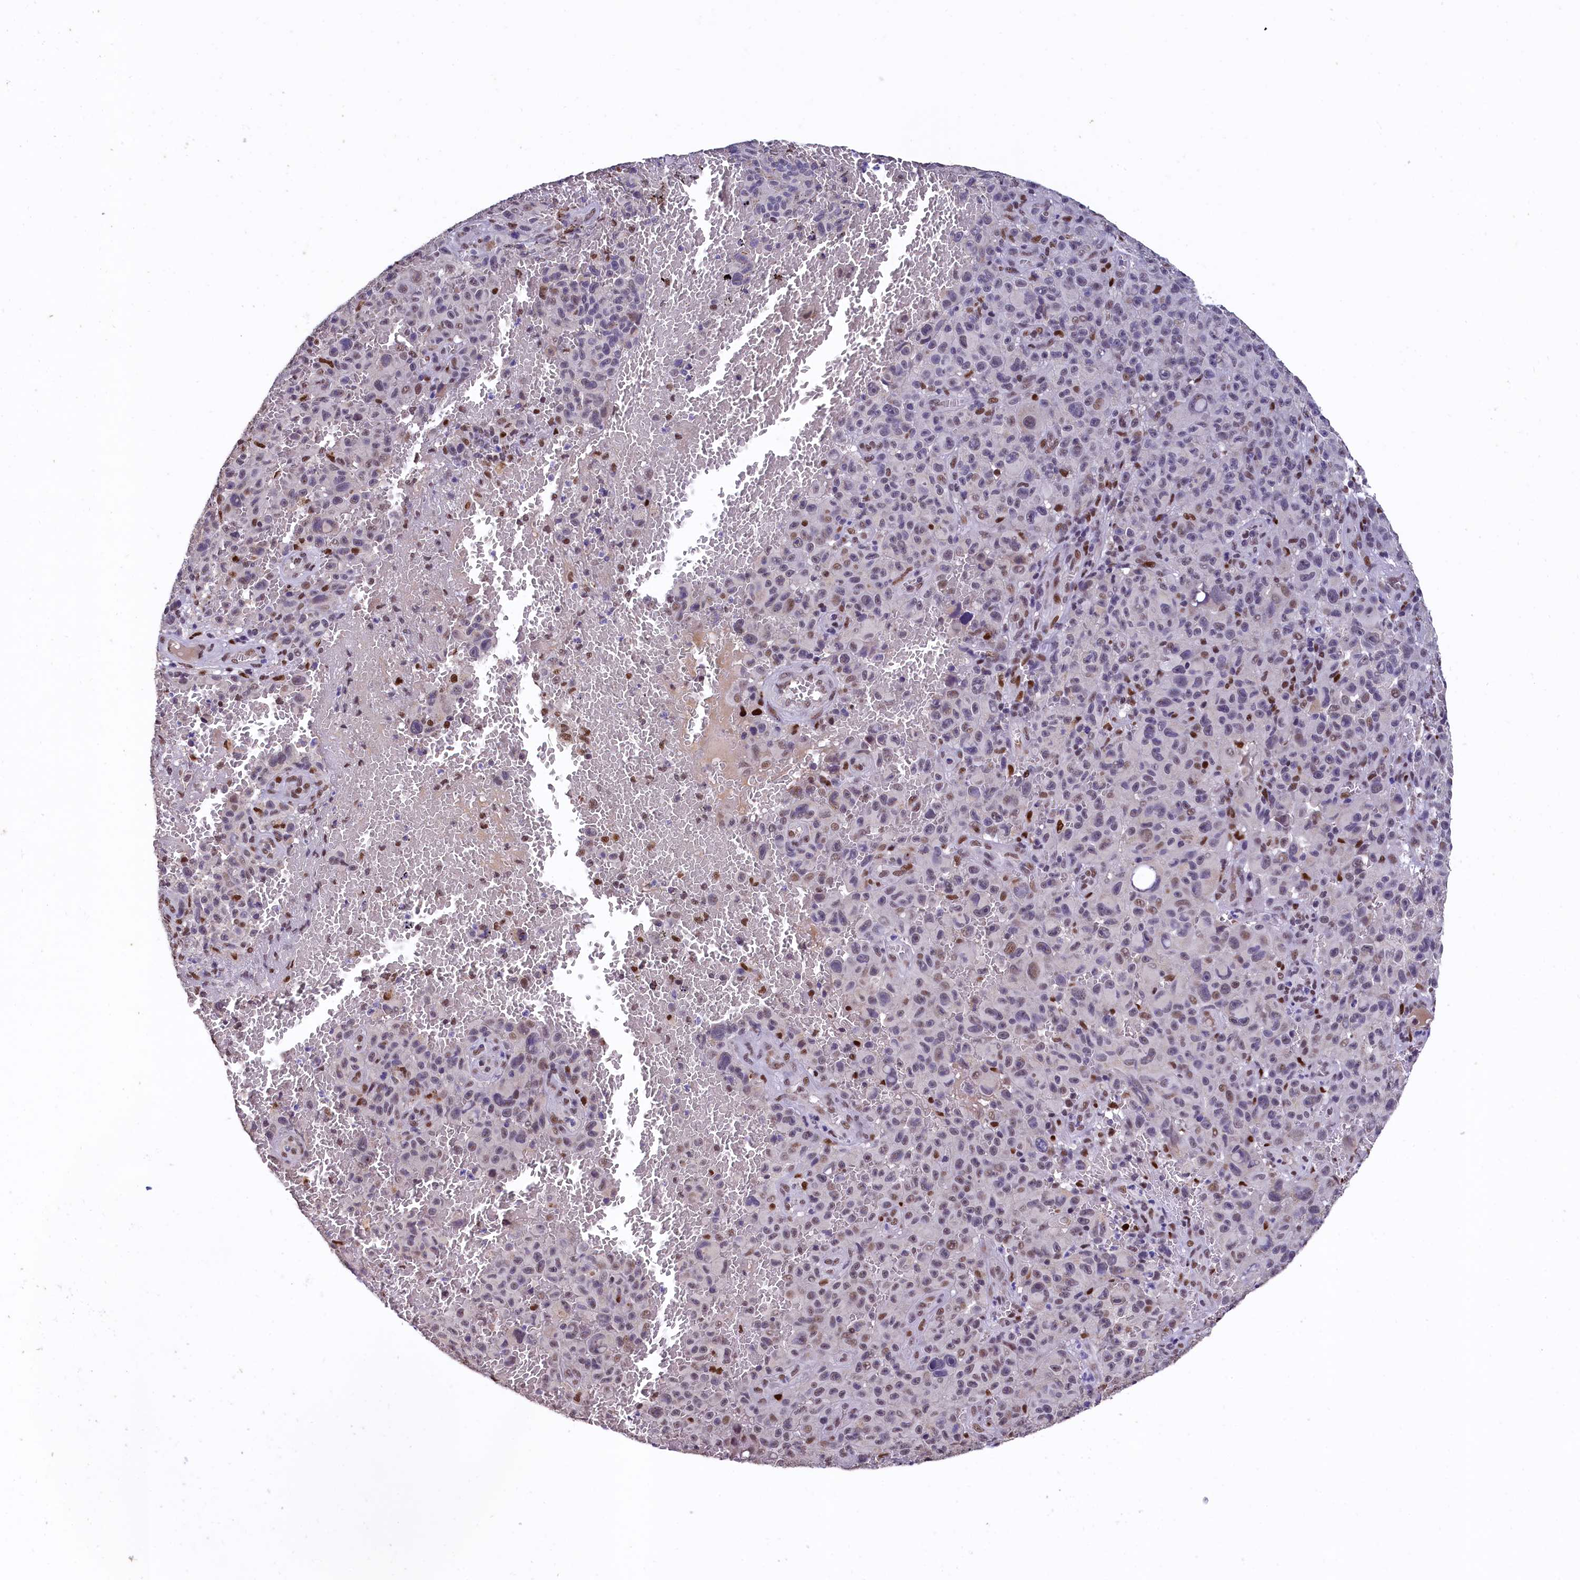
{"staining": {"intensity": "weak", "quantity": "<25%", "location": "nuclear"}, "tissue": "melanoma", "cell_type": "Tumor cells", "image_type": "cancer", "snomed": [{"axis": "morphology", "description": "Malignant melanoma, NOS"}, {"axis": "topography", "description": "Skin"}], "caption": "There is no significant staining in tumor cells of malignant melanoma.", "gene": "HECTD4", "patient": {"sex": "female", "age": 82}}